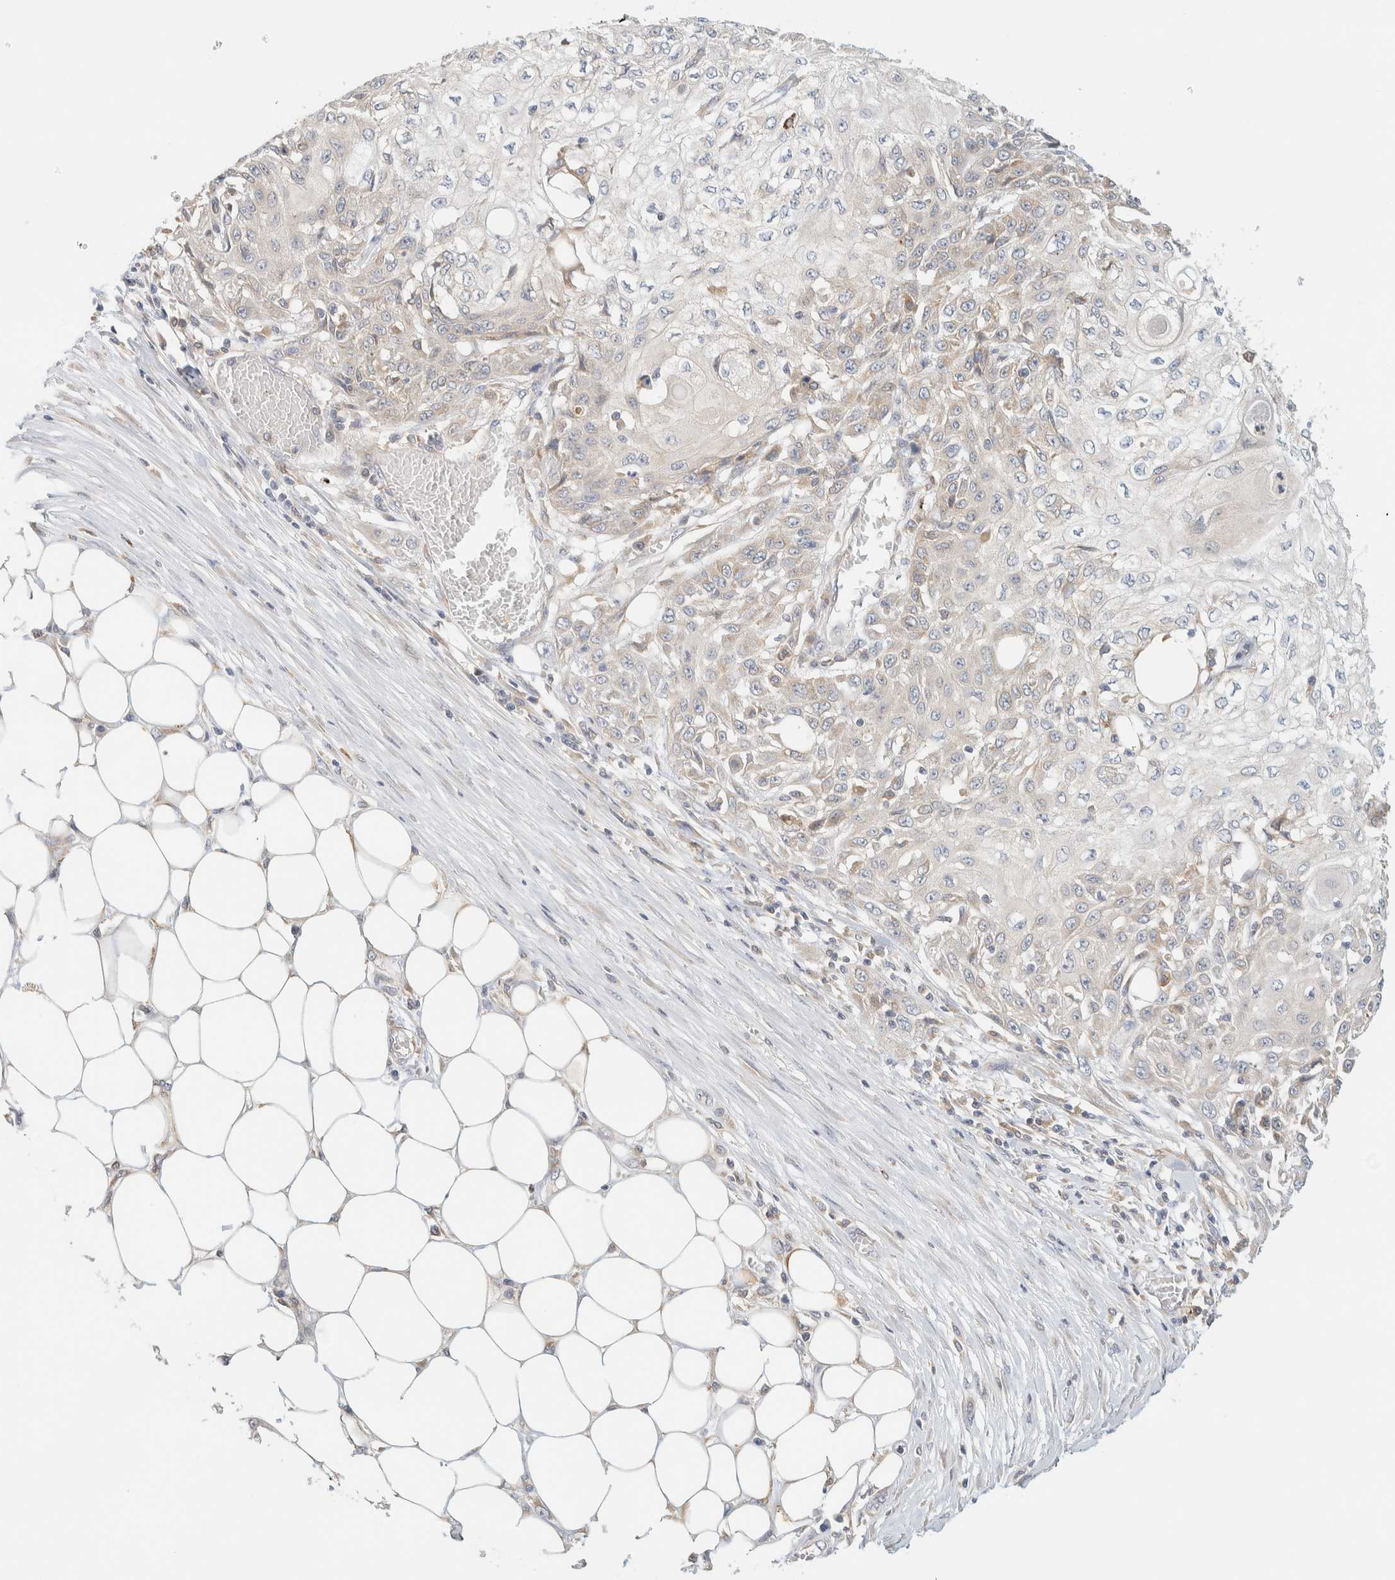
{"staining": {"intensity": "weak", "quantity": "<25%", "location": "cytoplasmic/membranous"}, "tissue": "skin cancer", "cell_type": "Tumor cells", "image_type": "cancer", "snomed": [{"axis": "morphology", "description": "Squamous cell carcinoma, NOS"}, {"axis": "morphology", "description": "Squamous cell carcinoma, metastatic, NOS"}, {"axis": "topography", "description": "Skin"}, {"axis": "topography", "description": "Lymph node"}], "caption": "This is an immunohistochemistry (IHC) micrograph of skin metastatic squamous cell carcinoma. There is no staining in tumor cells.", "gene": "NT5C", "patient": {"sex": "male", "age": 75}}